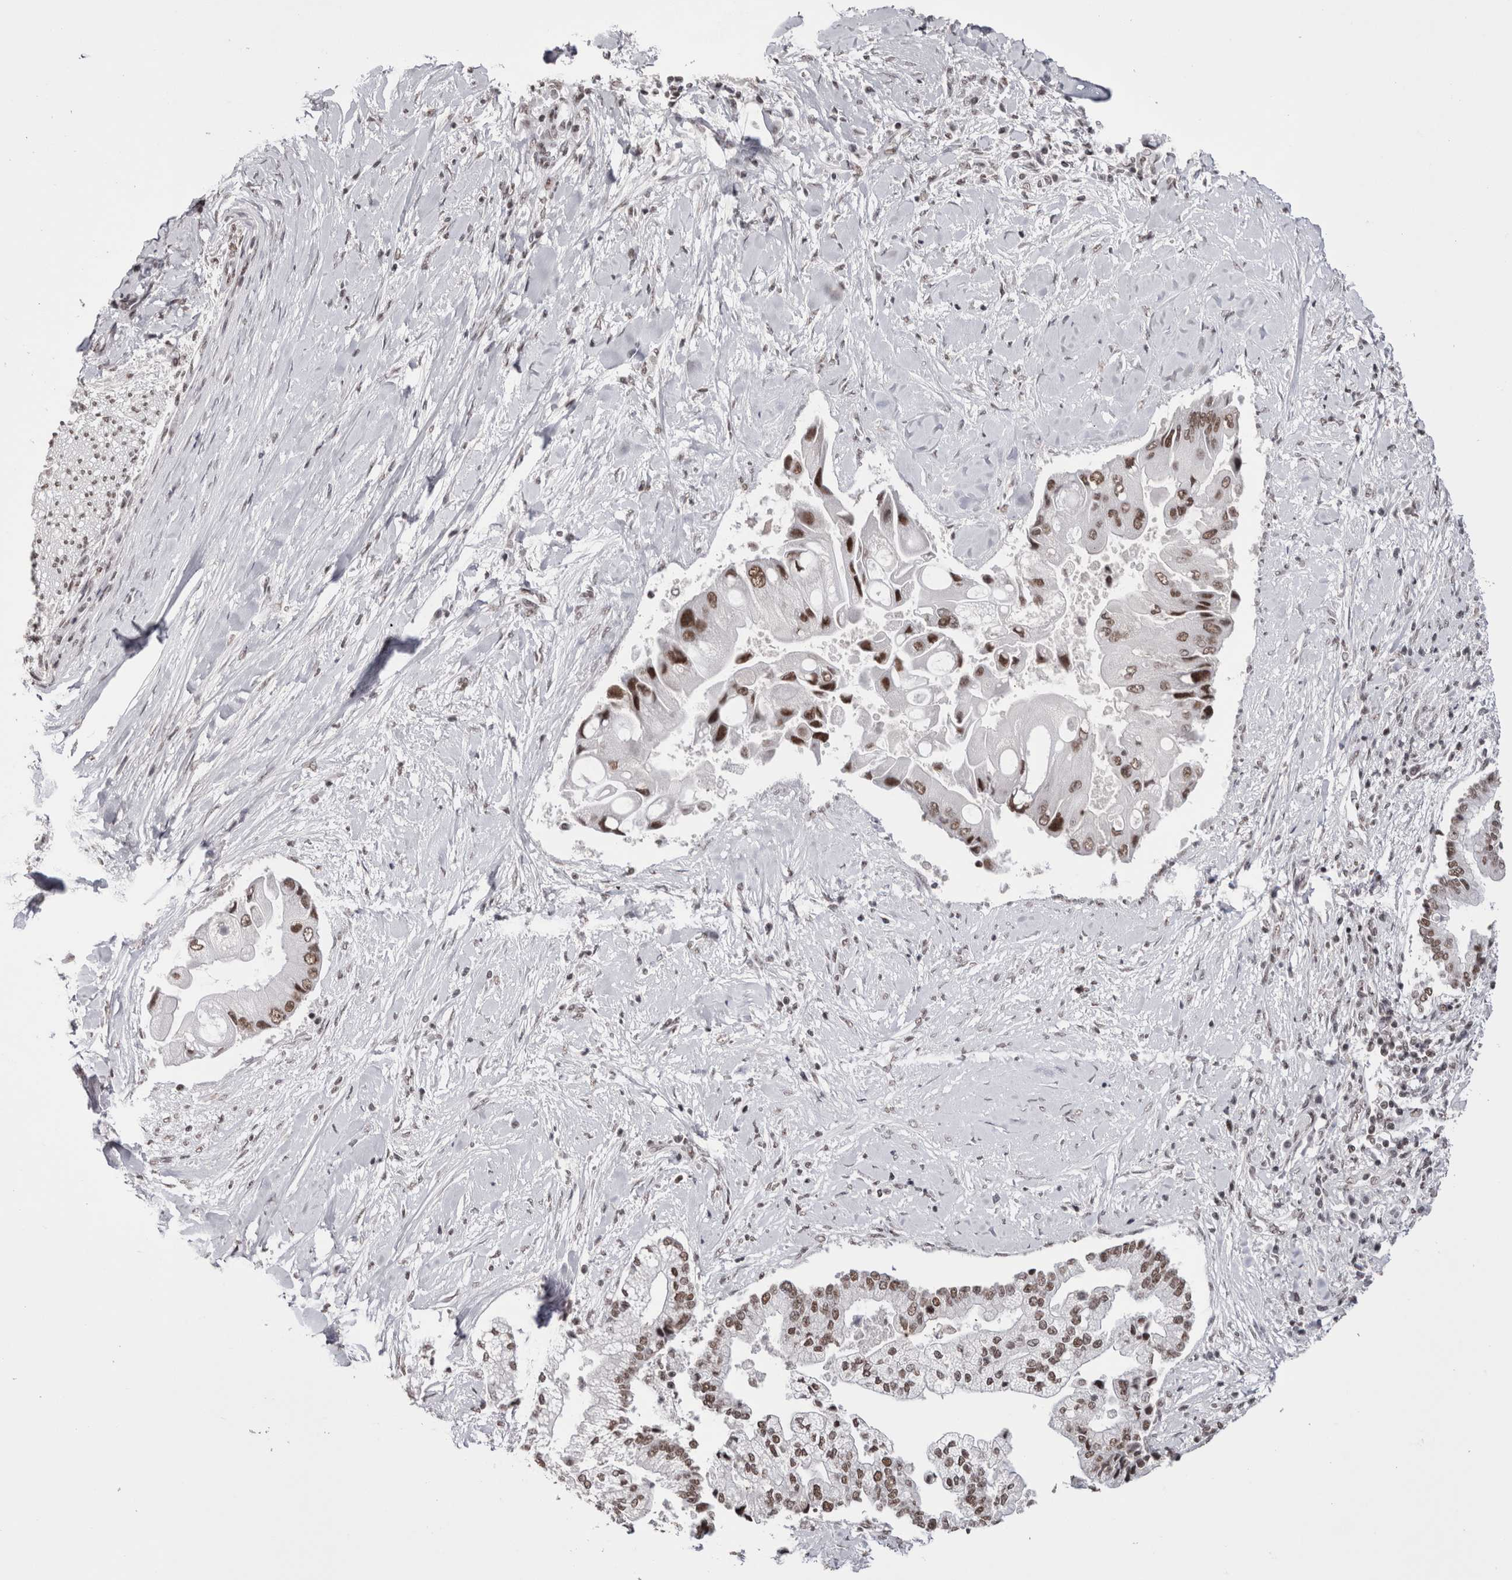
{"staining": {"intensity": "strong", "quantity": ">75%", "location": "nuclear"}, "tissue": "liver cancer", "cell_type": "Tumor cells", "image_type": "cancer", "snomed": [{"axis": "morphology", "description": "Cholangiocarcinoma"}, {"axis": "topography", "description": "Liver"}], "caption": "A histopathology image showing strong nuclear expression in approximately >75% of tumor cells in cholangiocarcinoma (liver), as visualized by brown immunohistochemical staining.", "gene": "SMC1A", "patient": {"sex": "male", "age": 50}}